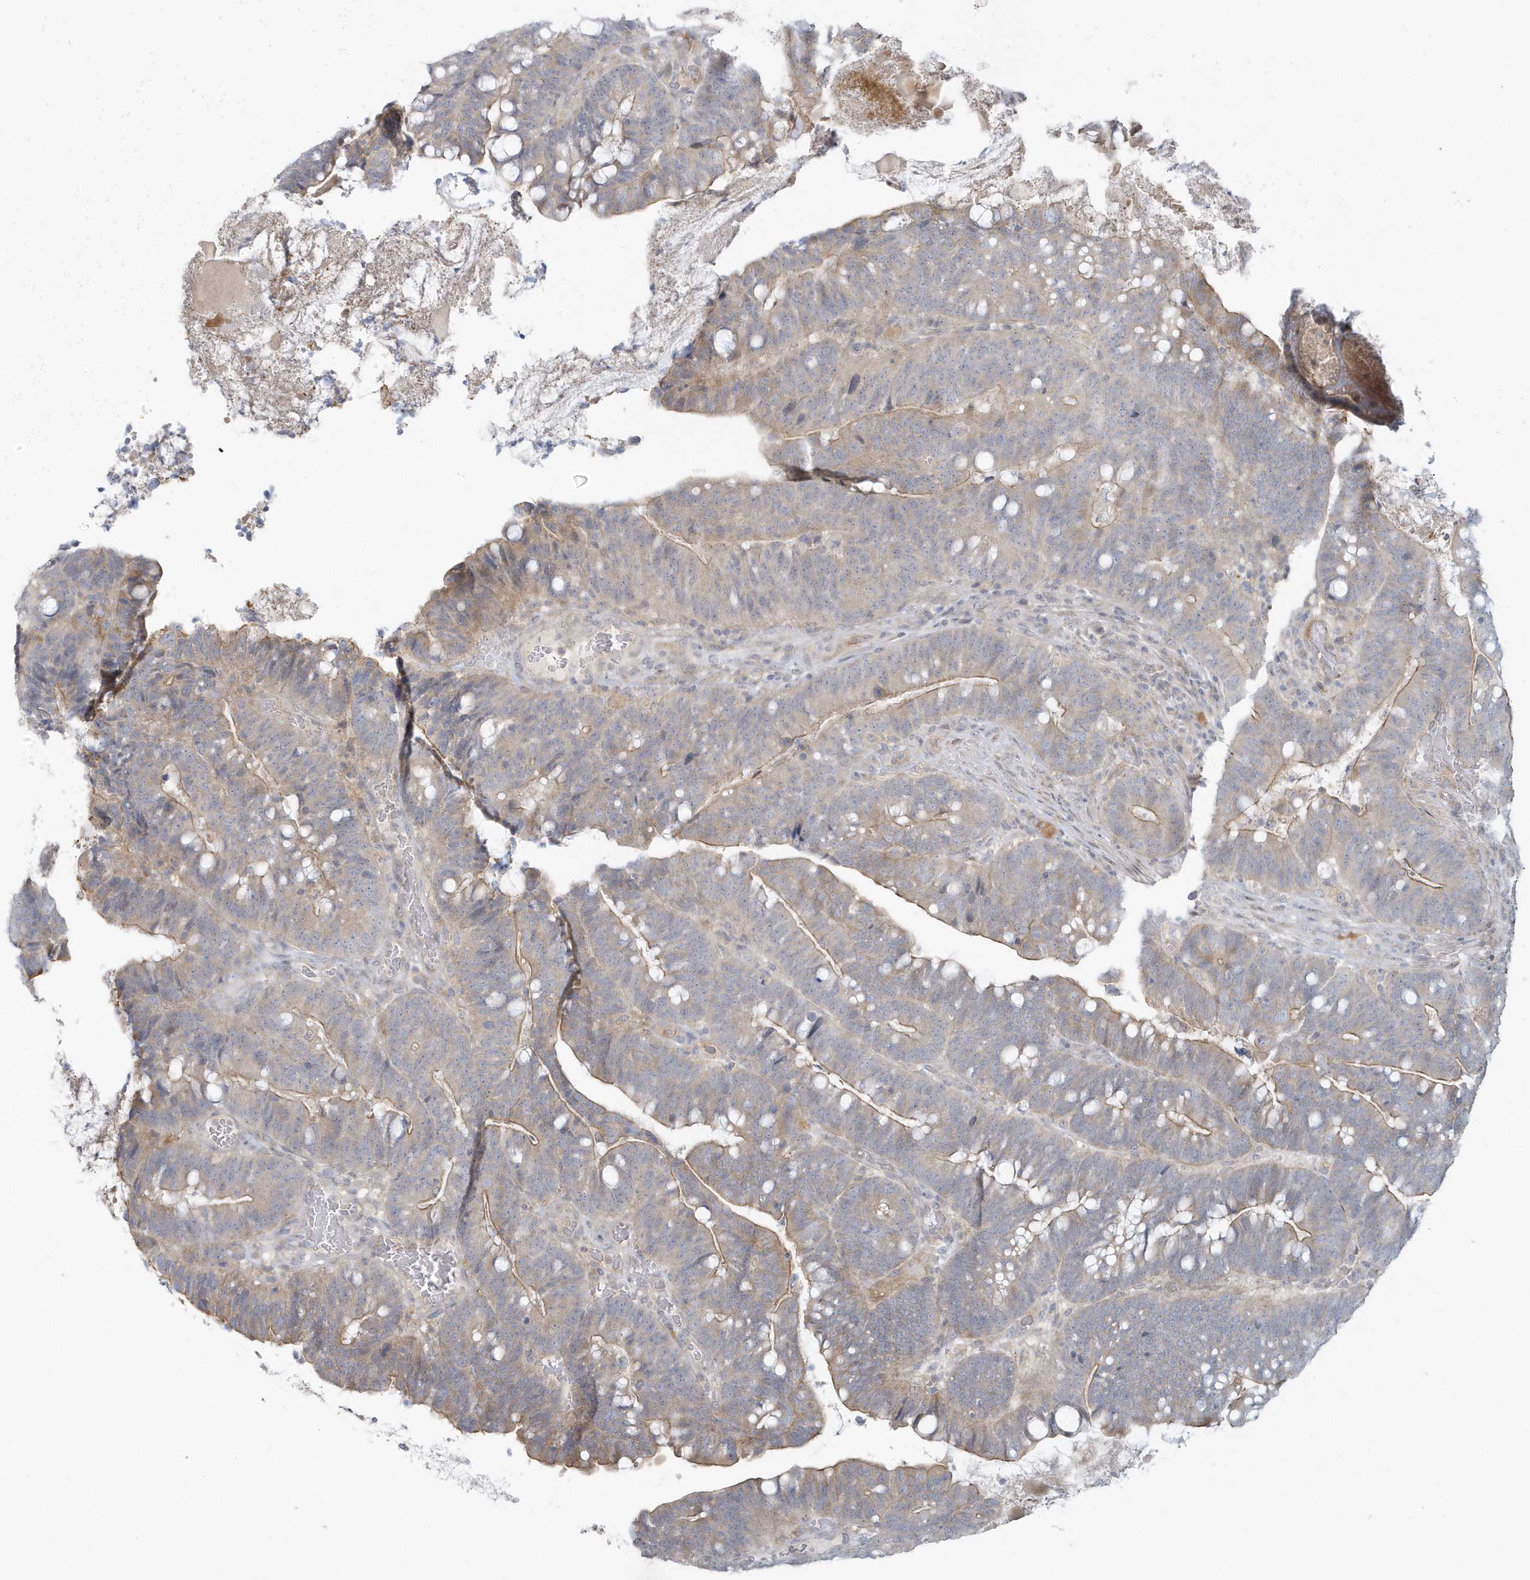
{"staining": {"intensity": "weak", "quantity": "25%-75%", "location": "cytoplasmic/membranous"}, "tissue": "colorectal cancer", "cell_type": "Tumor cells", "image_type": "cancer", "snomed": [{"axis": "morphology", "description": "Adenocarcinoma, NOS"}, {"axis": "topography", "description": "Colon"}], "caption": "Tumor cells show low levels of weak cytoplasmic/membranous positivity in approximately 25%-75% of cells in adenocarcinoma (colorectal).", "gene": "BLTP3A", "patient": {"sex": "female", "age": 66}}